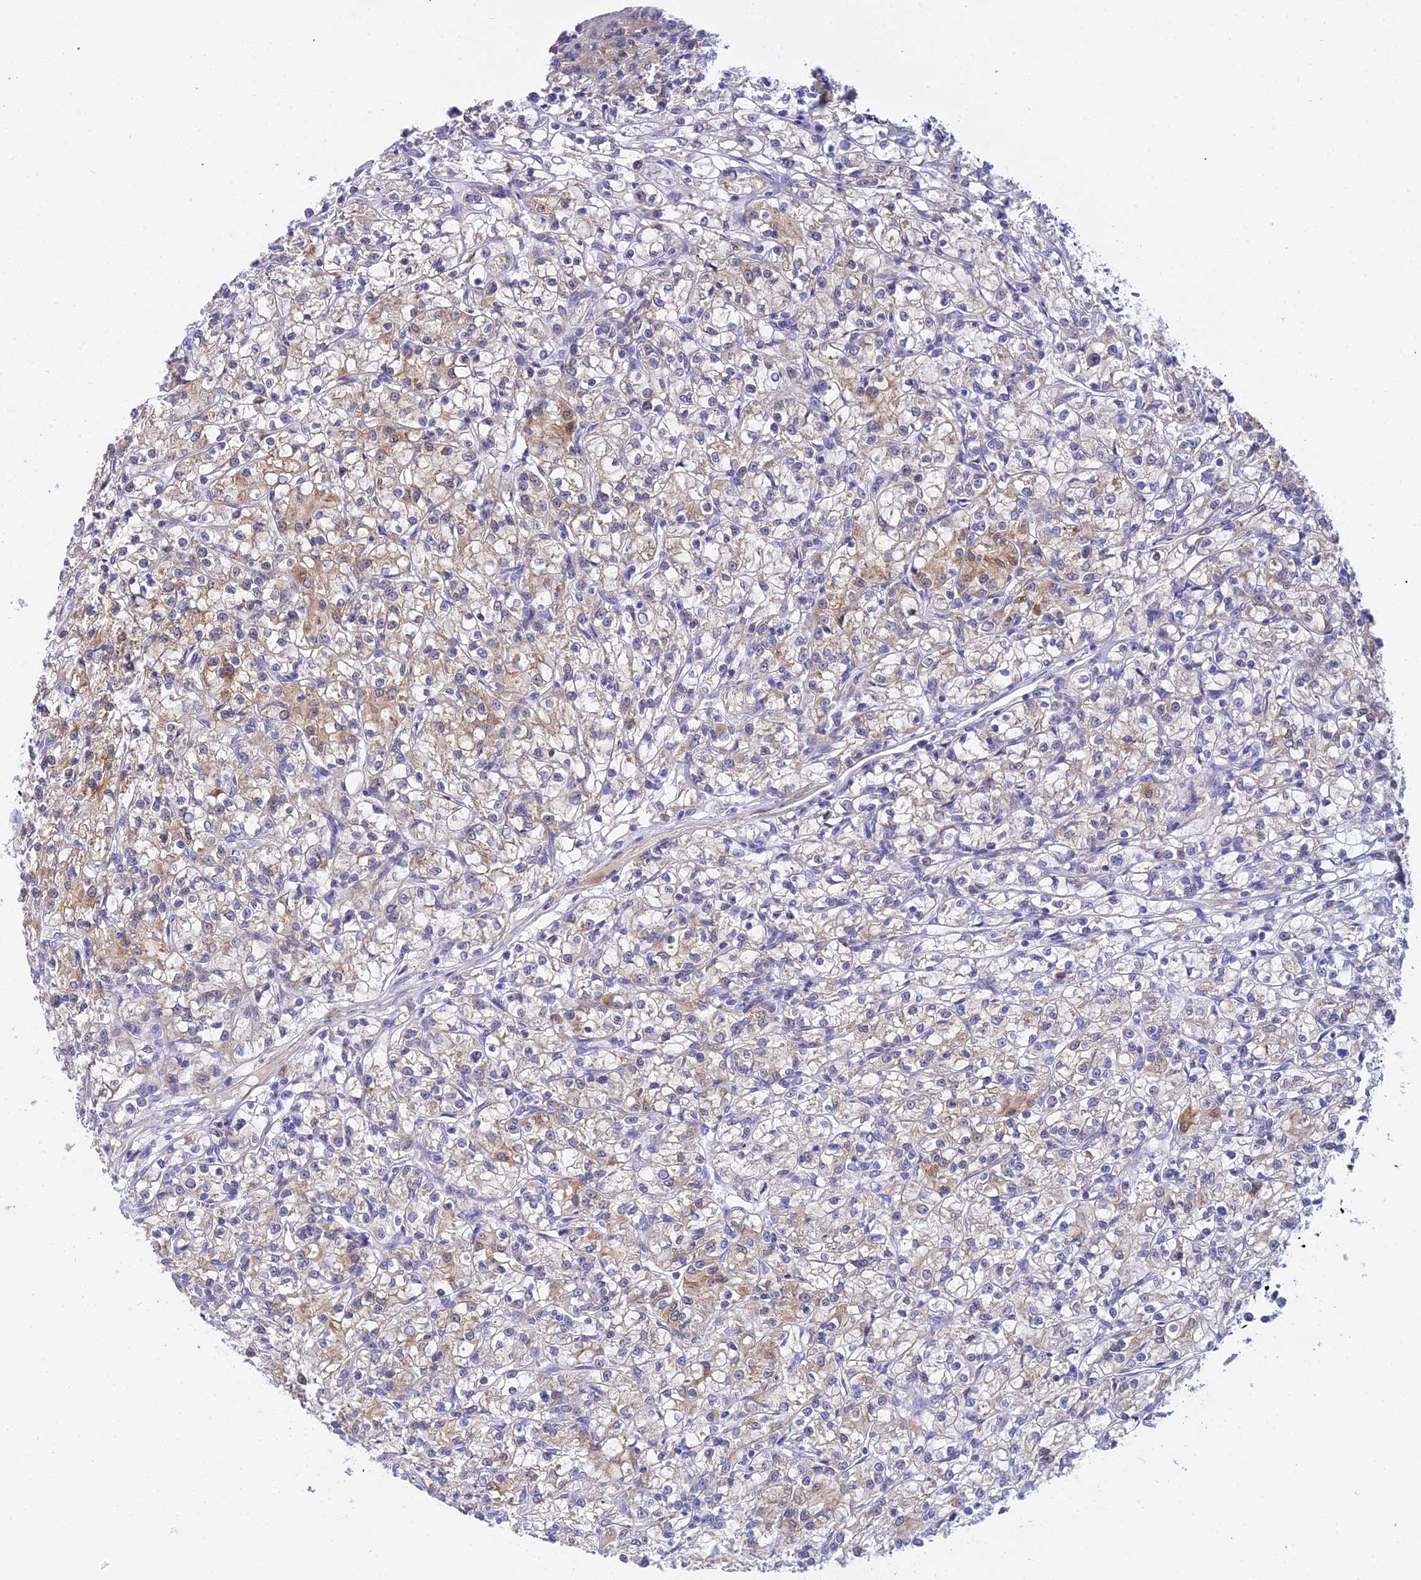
{"staining": {"intensity": "weak", "quantity": "25%-75%", "location": "cytoplasmic/membranous"}, "tissue": "renal cancer", "cell_type": "Tumor cells", "image_type": "cancer", "snomed": [{"axis": "morphology", "description": "Adenocarcinoma, NOS"}, {"axis": "topography", "description": "Kidney"}], "caption": "Brown immunohistochemical staining in renal cancer (adenocarcinoma) shows weak cytoplasmic/membranous positivity in about 25%-75% of tumor cells.", "gene": "ACOT2", "patient": {"sex": "female", "age": 59}}